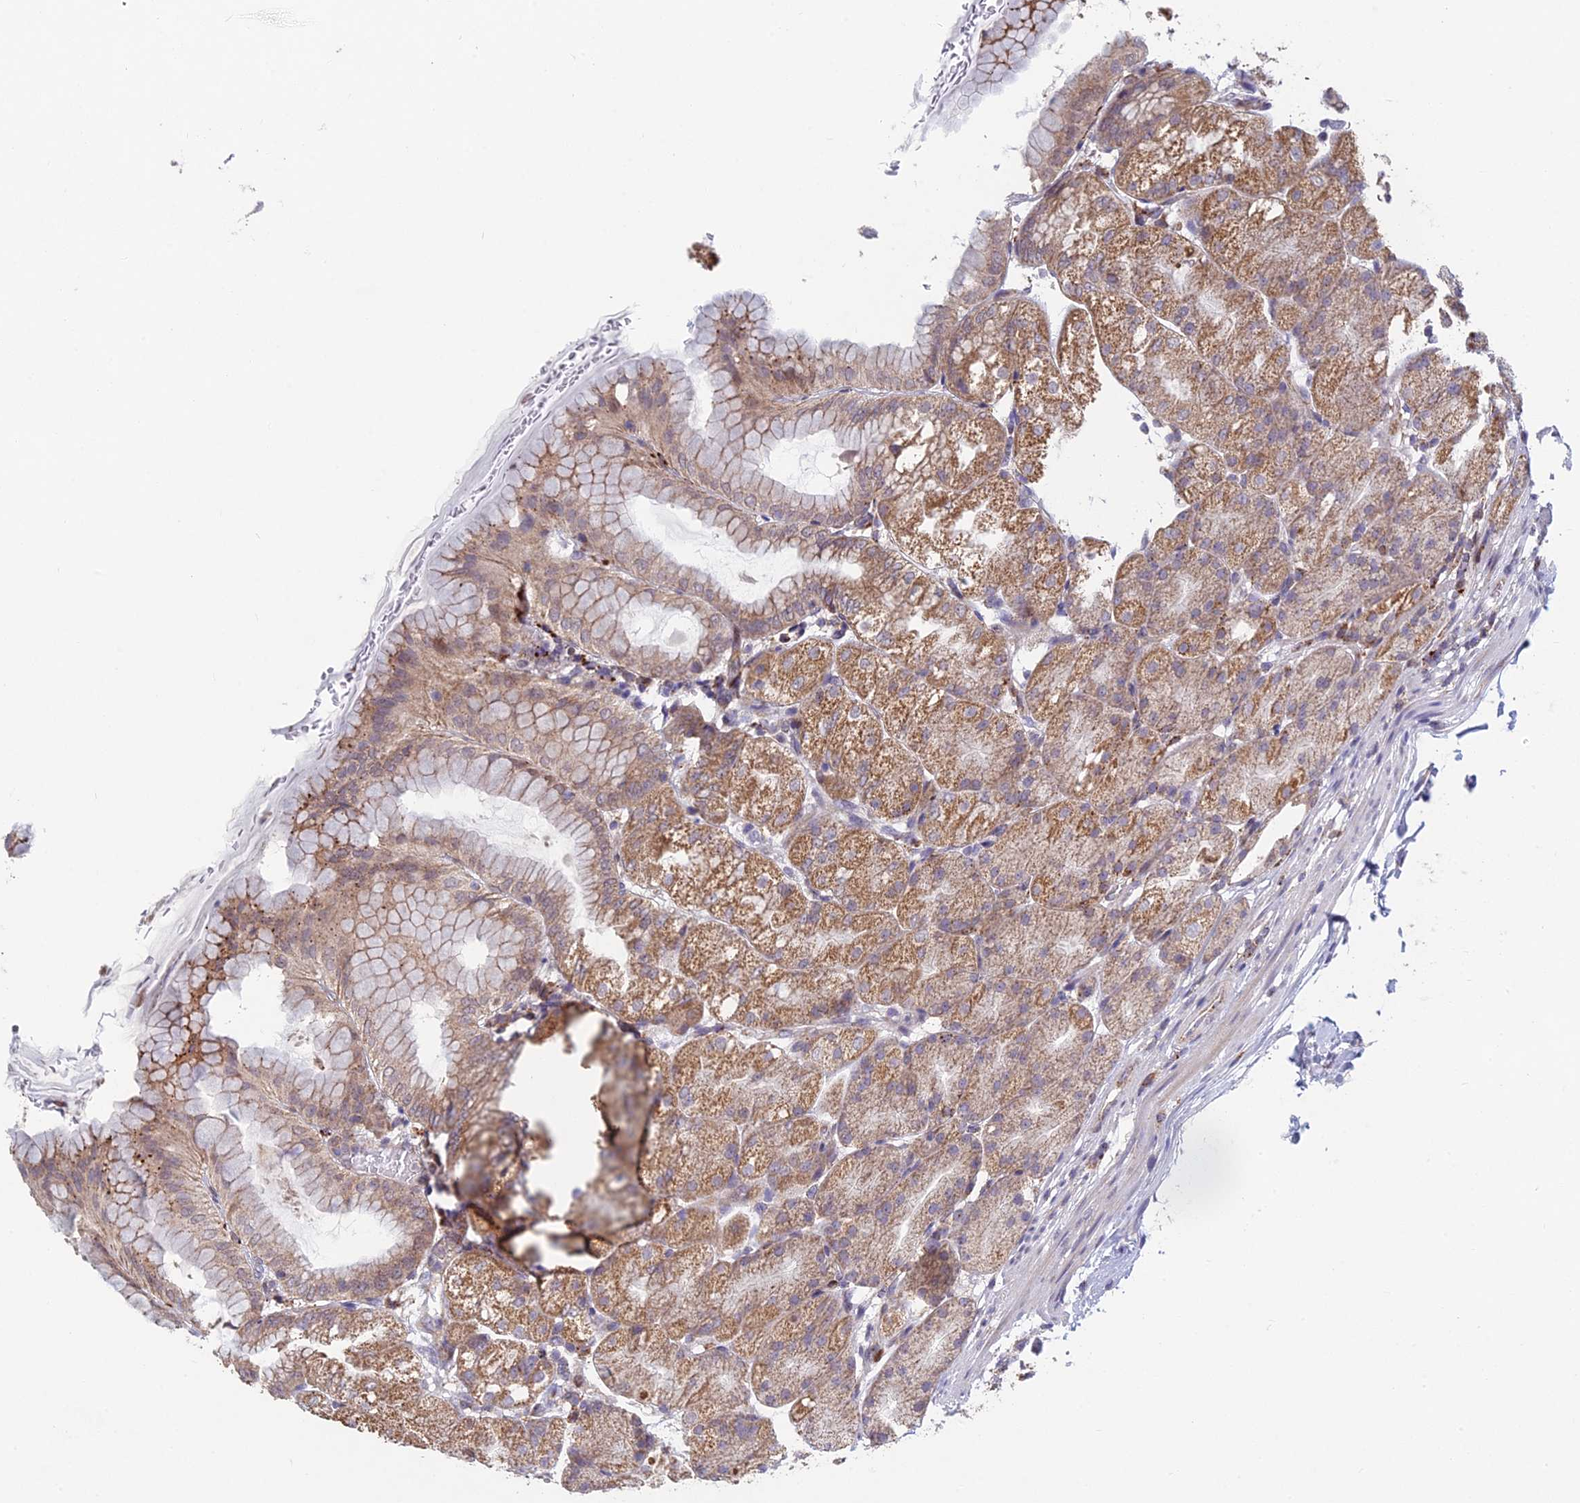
{"staining": {"intensity": "strong", "quantity": "25%-75%", "location": "cytoplasmic/membranous"}, "tissue": "stomach", "cell_type": "Glandular cells", "image_type": "normal", "snomed": [{"axis": "morphology", "description": "Normal tissue, NOS"}, {"axis": "topography", "description": "Stomach, upper"}, {"axis": "topography", "description": "Stomach, lower"}], "caption": "An IHC photomicrograph of benign tissue is shown. Protein staining in brown labels strong cytoplasmic/membranous positivity in stomach within glandular cells.", "gene": "FOXS1", "patient": {"sex": "male", "age": 62}}